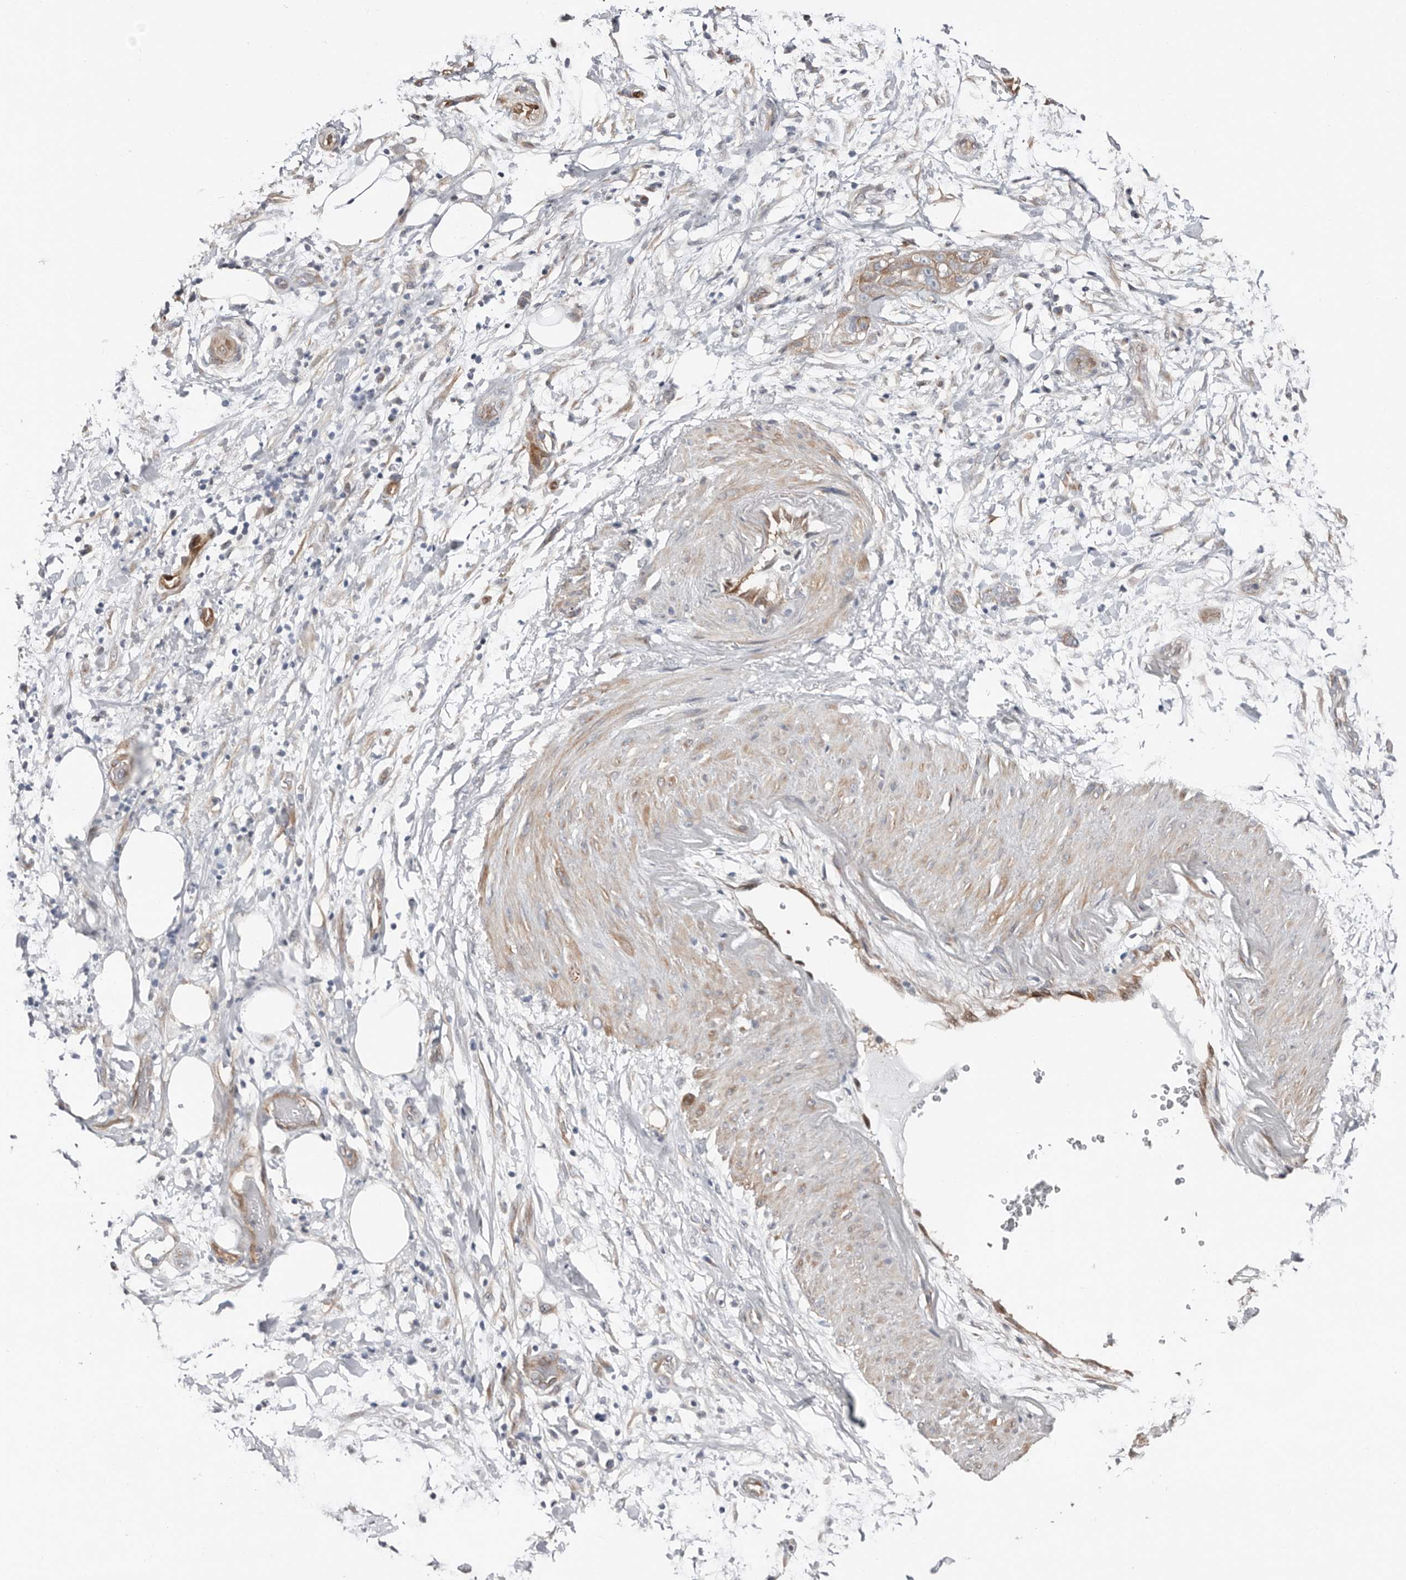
{"staining": {"intensity": "weak", "quantity": "<25%", "location": "cytoplasmic/membranous"}, "tissue": "pancreatic cancer", "cell_type": "Tumor cells", "image_type": "cancer", "snomed": [{"axis": "morphology", "description": "Adenocarcinoma, NOS"}, {"axis": "topography", "description": "Pancreas"}], "caption": "The micrograph displays no staining of tumor cells in pancreatic cancer.", "gene": "ASRGL1", "patient": {"sex": "female", "age": 78}}